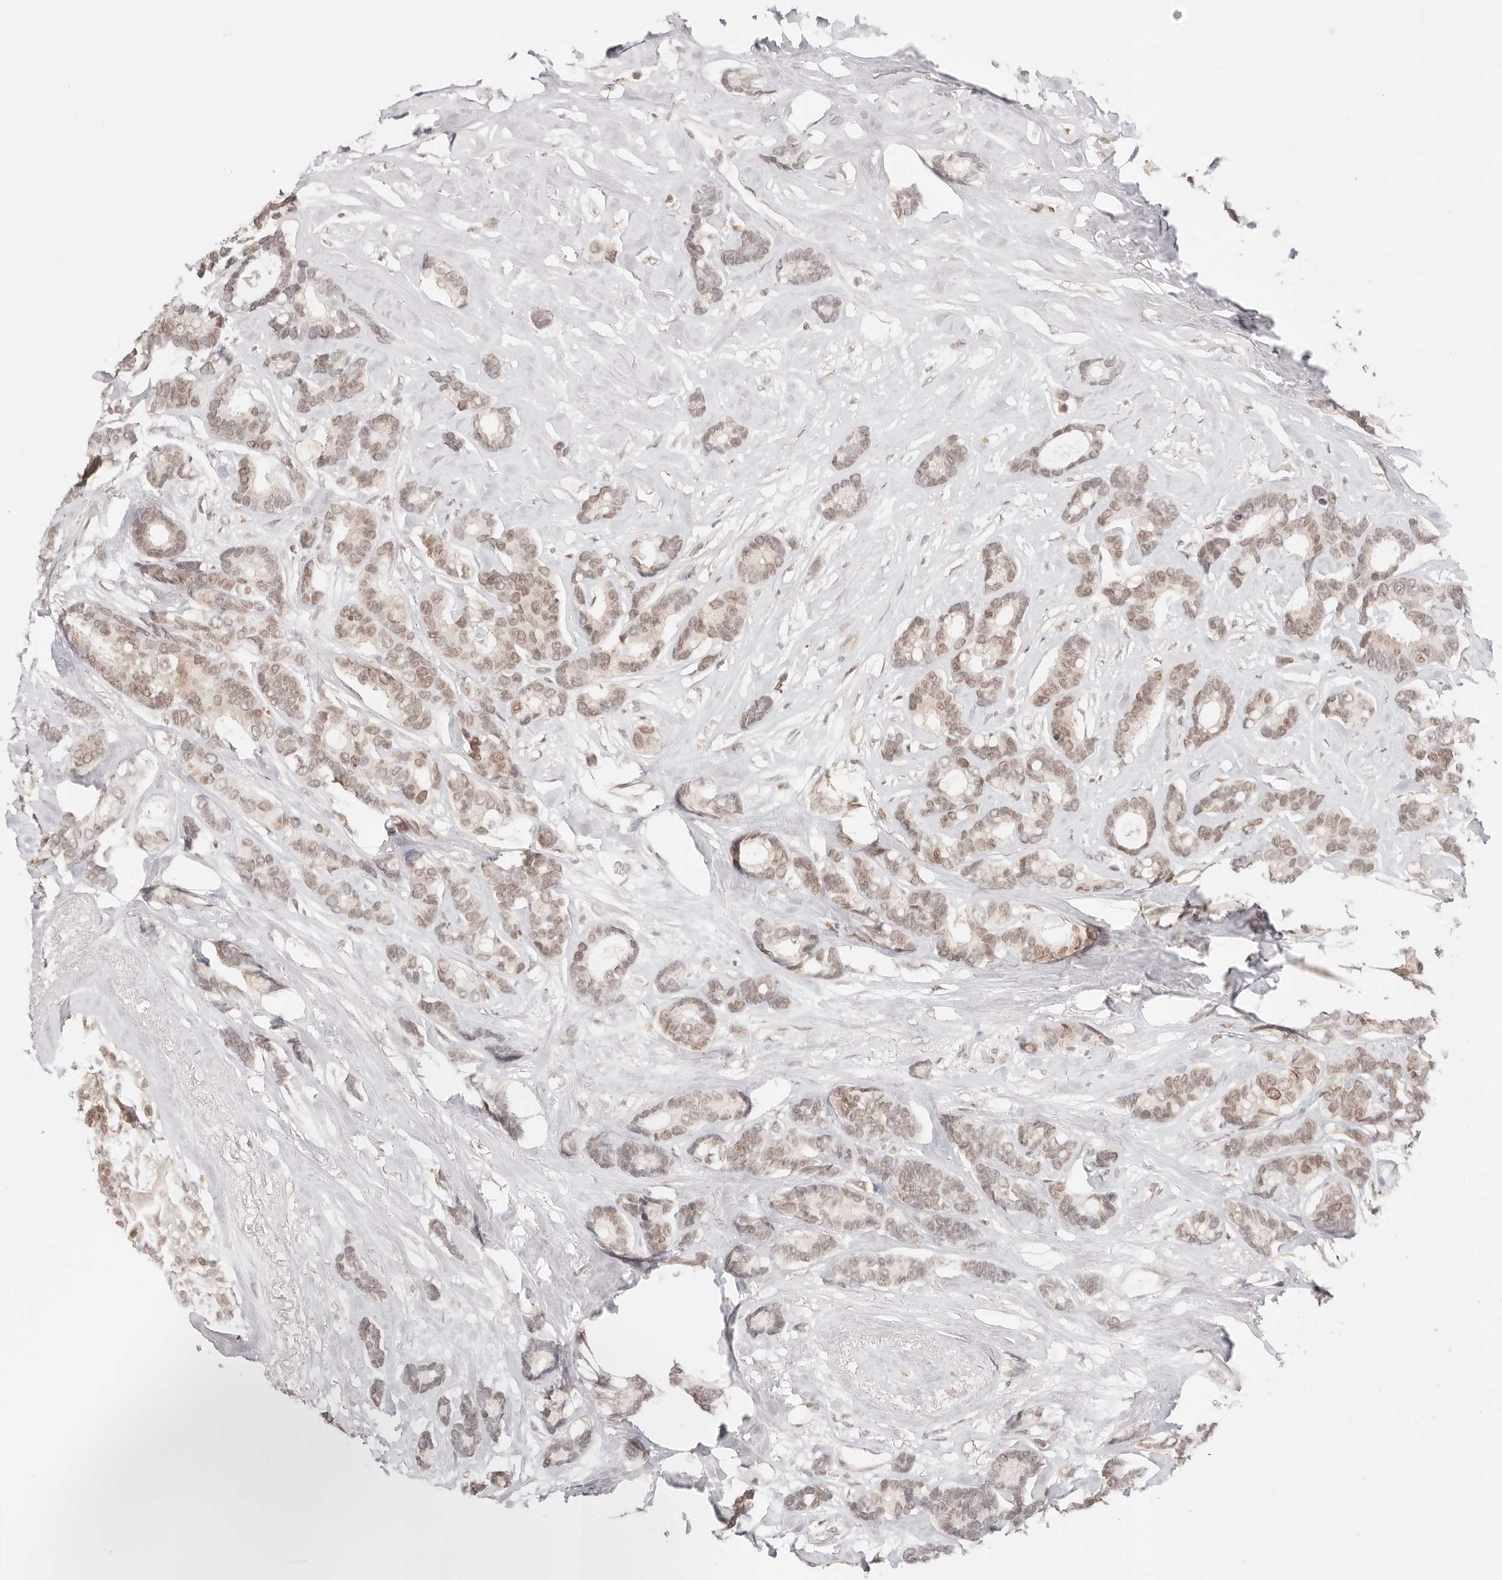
{"staining": {"intensity": "weak", "quantity": ">75%", "location": "nuclear"}, "tissue": "breast cancer", "cell_type": "Tumor cells", "image_type": "cancer", "snomed": [{"axis": "morphology", "description": "Duct carcinoma"}, {"axis": "topography", "description": "Breast"}], "caption": "Immunohistochemical staining of breast cancer exhibits low levels of weak nuclear expression in approximately >75% of tumor cells.", "gene": "RFC3", "patient": {"sex": "female", "age": 87}}